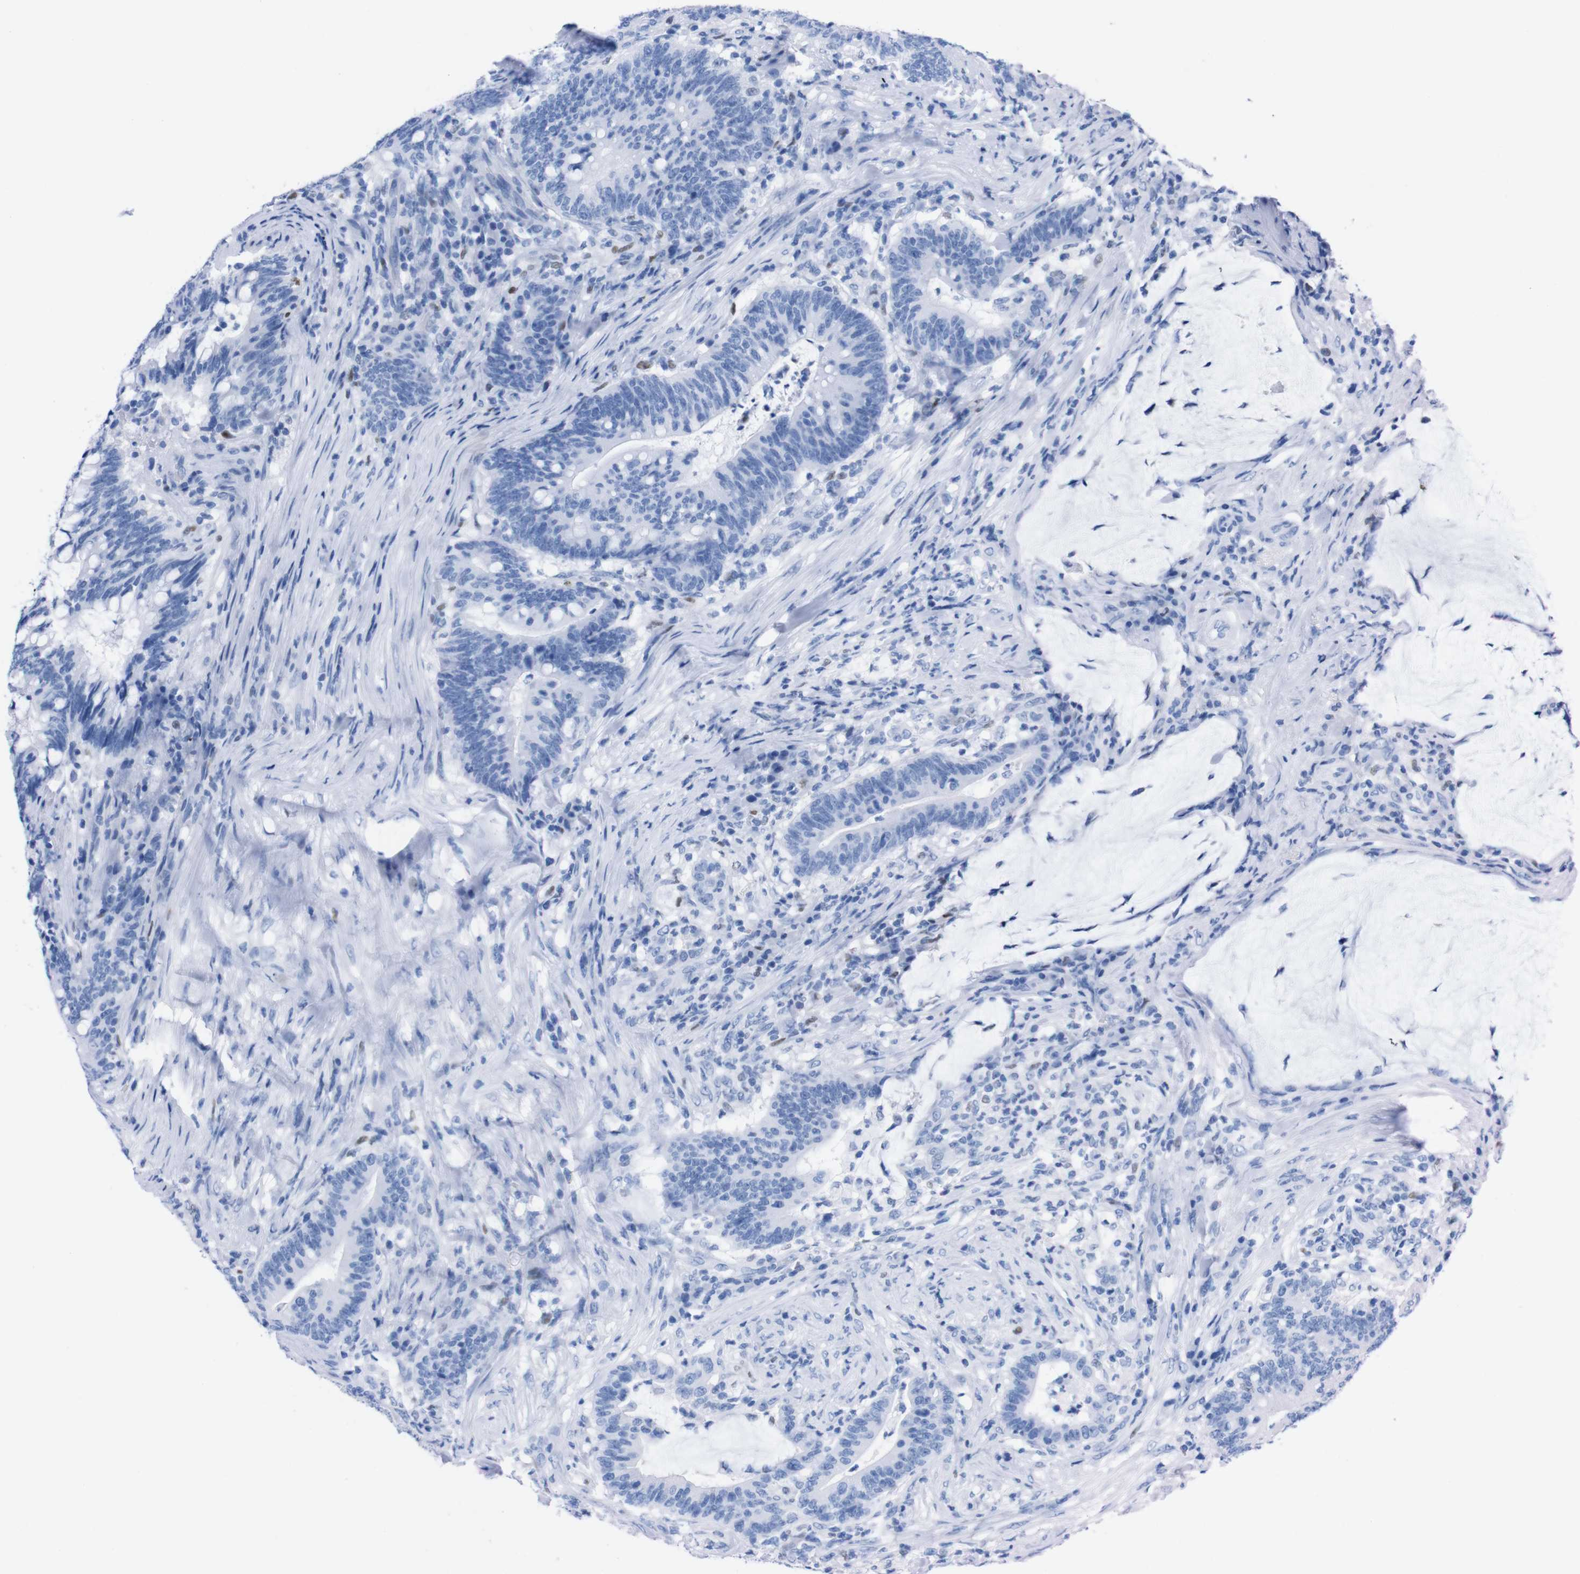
{"staining": {"intensity": "negative", "quantity": "none", "location": "none"}, "tissue": "colorectal cancer", "cell_type": "Tumor cells", "image_type": "cancer", "snomed": [{"axis": "morphology", "description": "Normal tissue, NOS"}, {"axis": "morphology", "description": "Adenocarcinoma, NOS"}, {"axis": "topography", "description": "Colon"}], "caption": "This photomicrograph is of adenocarcinoma (colorectal) stained with IHC to label a protein in brown with the nuclei are counter-stained blue. There is no expression in tumor cells. (DAB immunohistochemistry (IHC) visualized using brightfield microscopy, high magnification).", "gene": "P2RY12", "patient": {"sex": "female", "age": 66}}